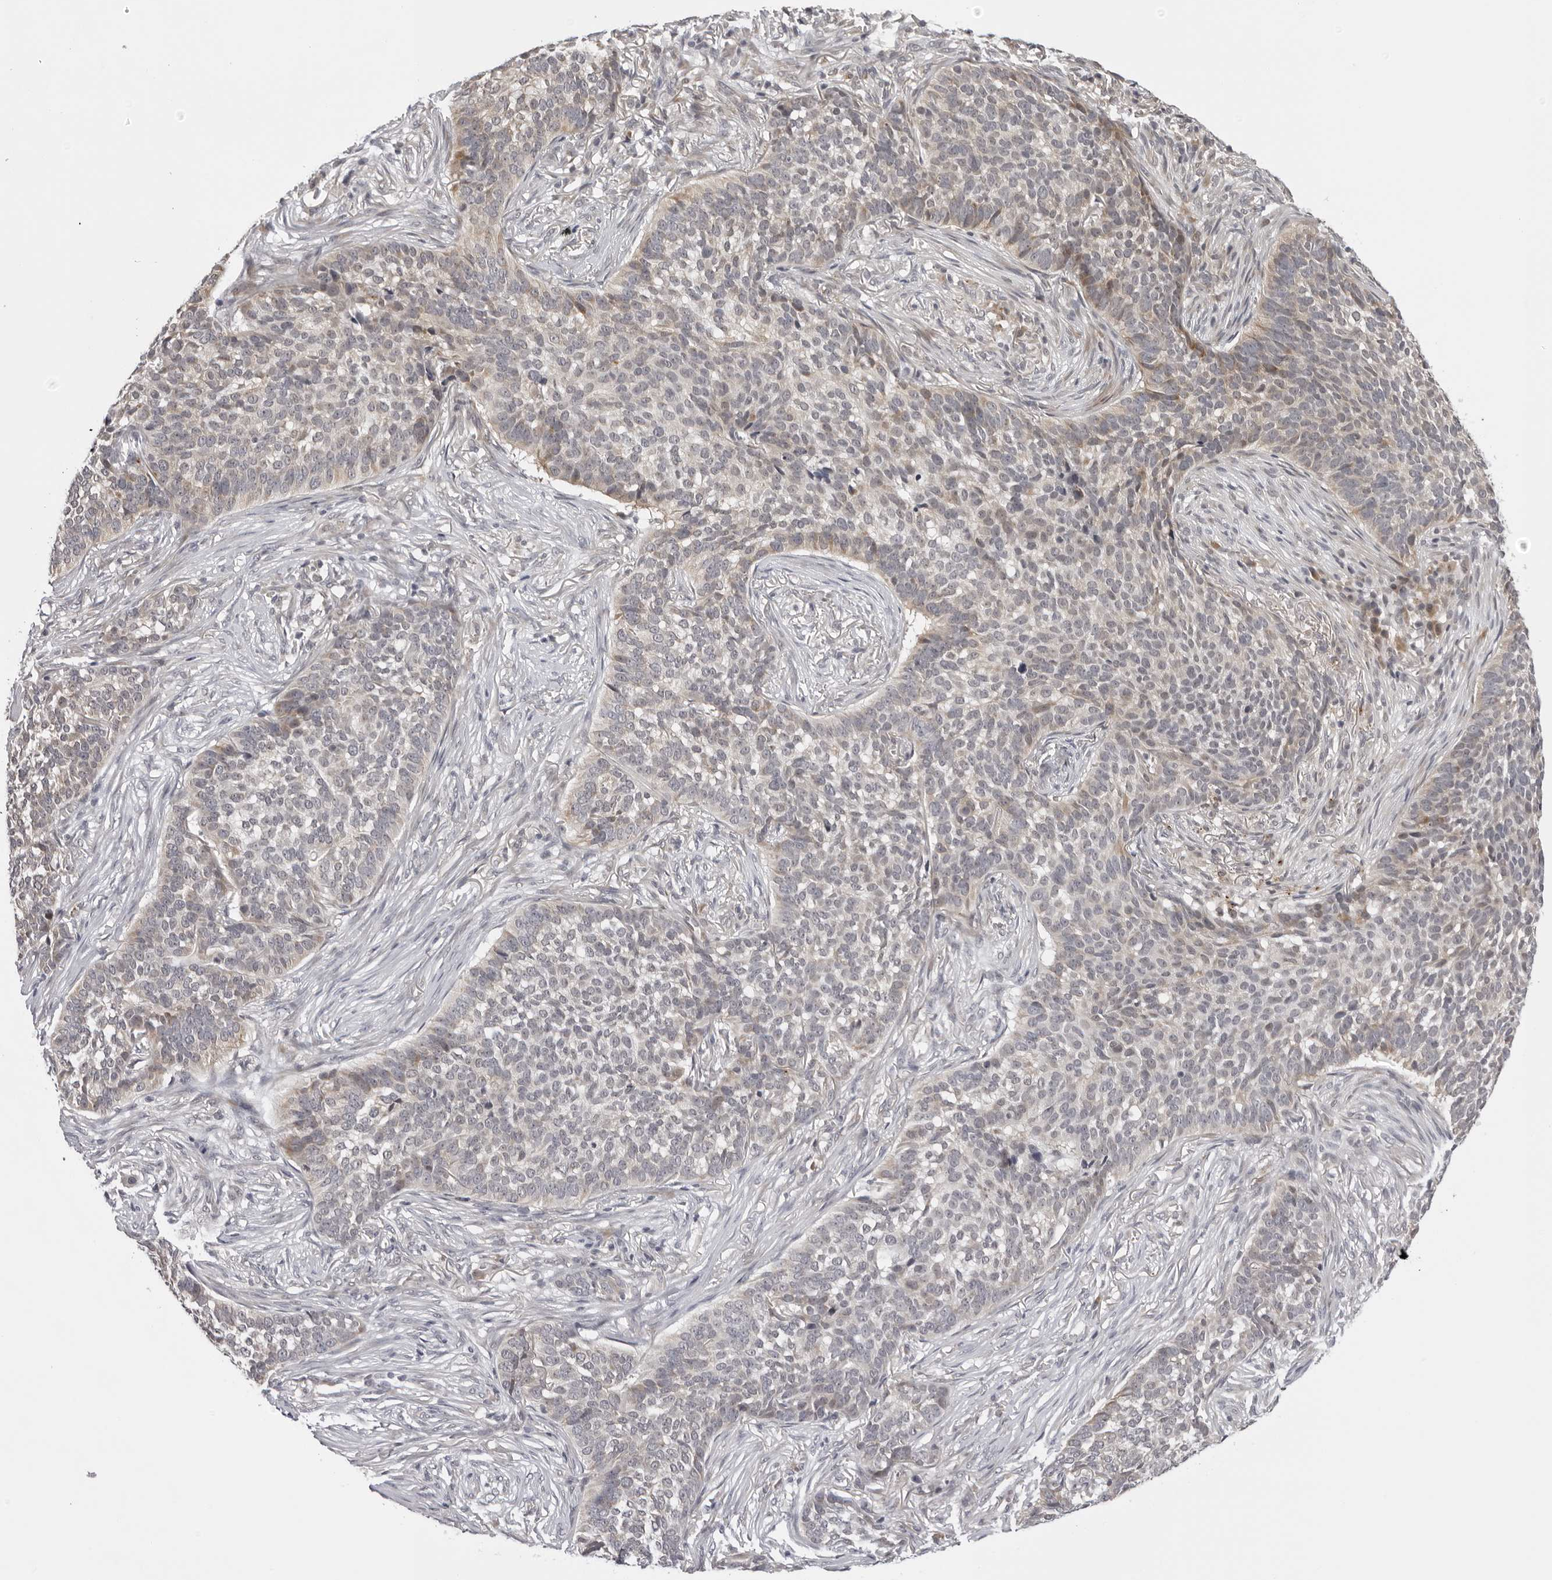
{"staining": {"intensity": "weak", "quantity": "<25%", "location": "cytoplasmic/membranous"}, "tissue": "skin cancer", "cell_type": "Tumor cells", "image_type": "cancer", "snomed": [{"axis": "morphology", "description": "Basal cell carcinoma"}, {"axis": "topography", "description": "Skin"}], "caption": "The immunohistochemistry (IHC) histopathology image has no significant staining in tumor cells of basal cell carcinoma (skin) tissue.", "gene": "PRUNE1", "patient": {"sex": "male", "age": 85}}